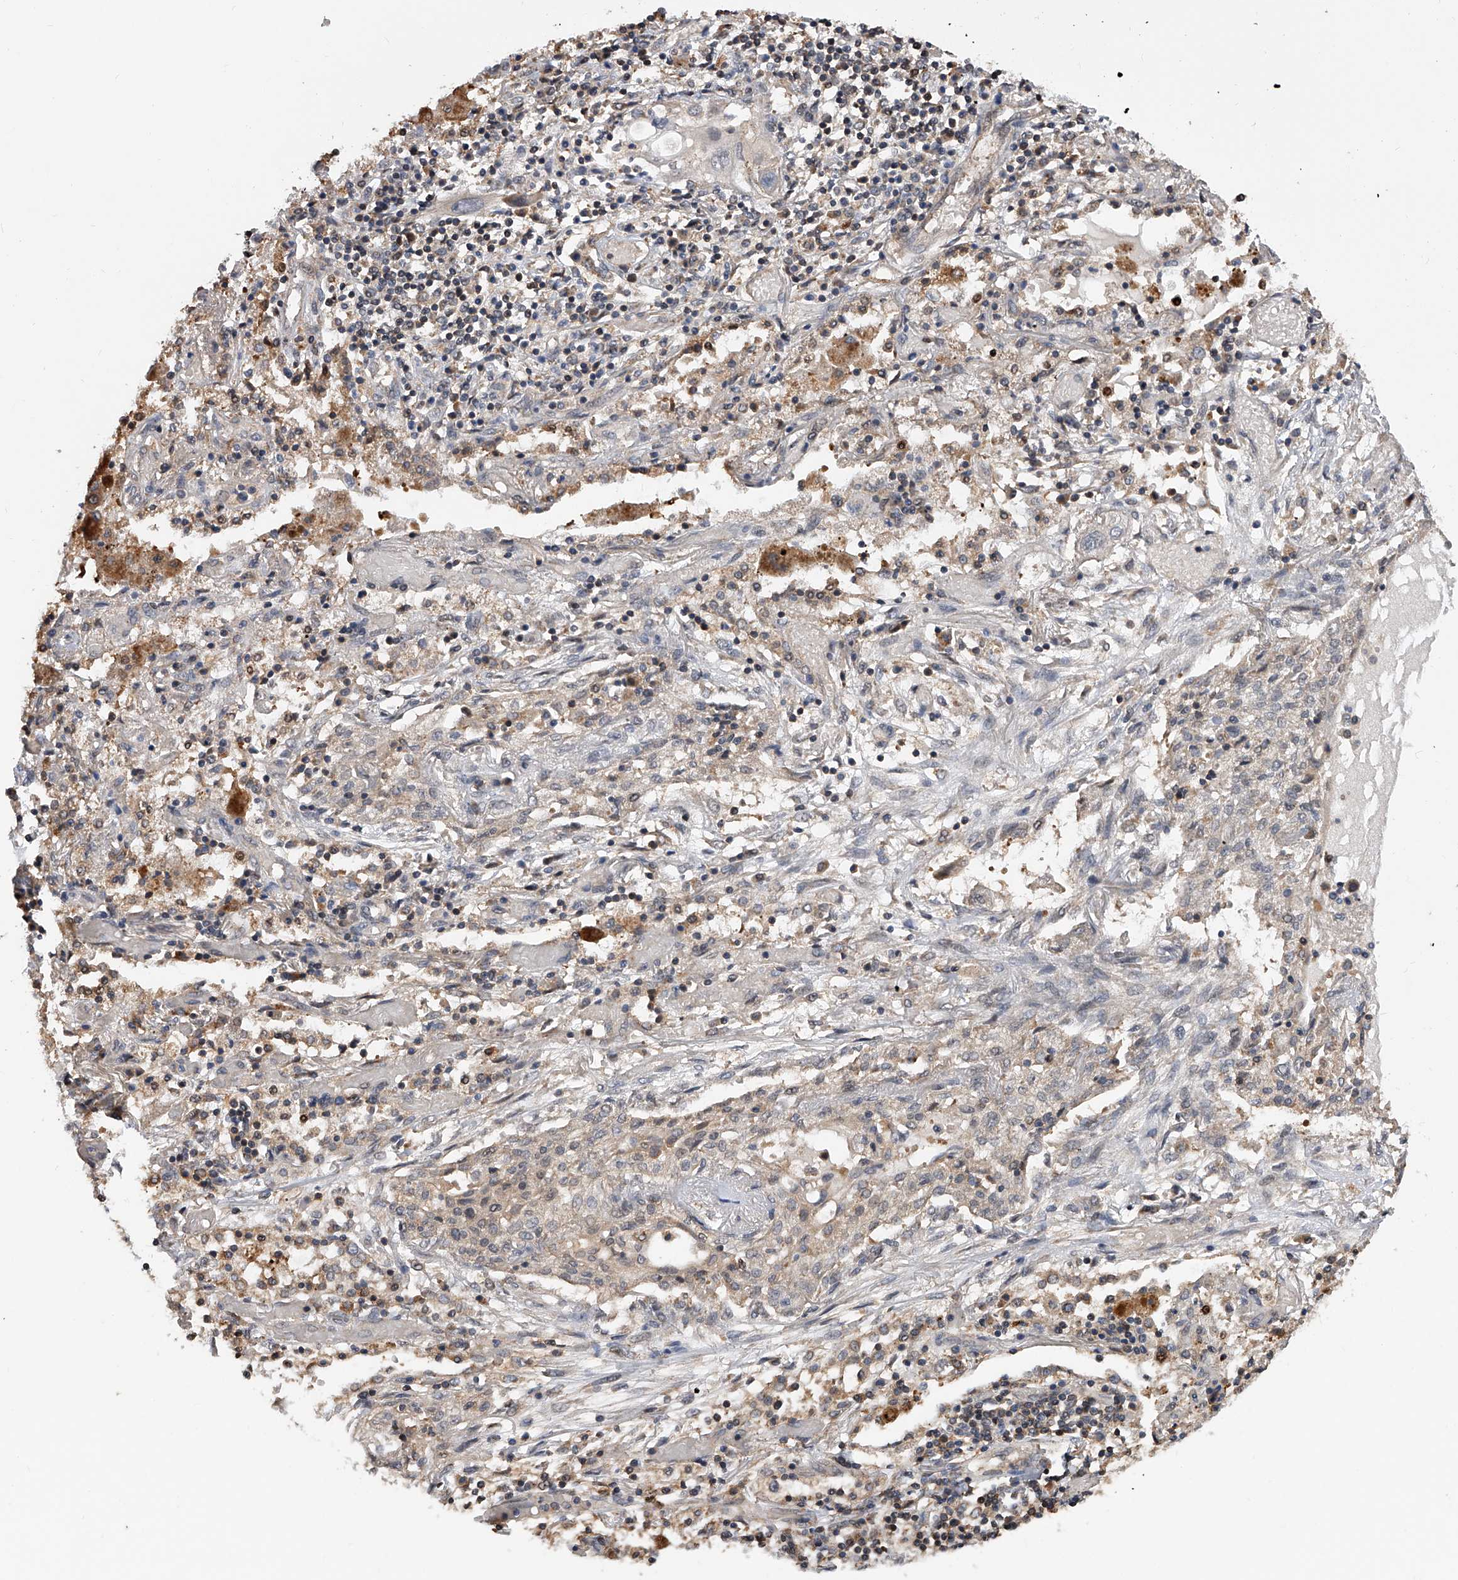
{"staining": {"intensity": "negative", "quantity": "none", "location": "none"}, "tissue": "lung cancer", "cell_type": "Tumor cells", "image_type": "cancer", "snomed": [{"axis": "morphology", "description": "Squamous cell carcinoma, NOS"}, {"axis": "topography", "description": "Lung"}], "caption": "This is an immunohistochemistry image of human lung squamous cell carcinoma. There is no positivity in tumor cells.", "gene": "GMDS", "patient": {"sex": "female", "age": 47}}